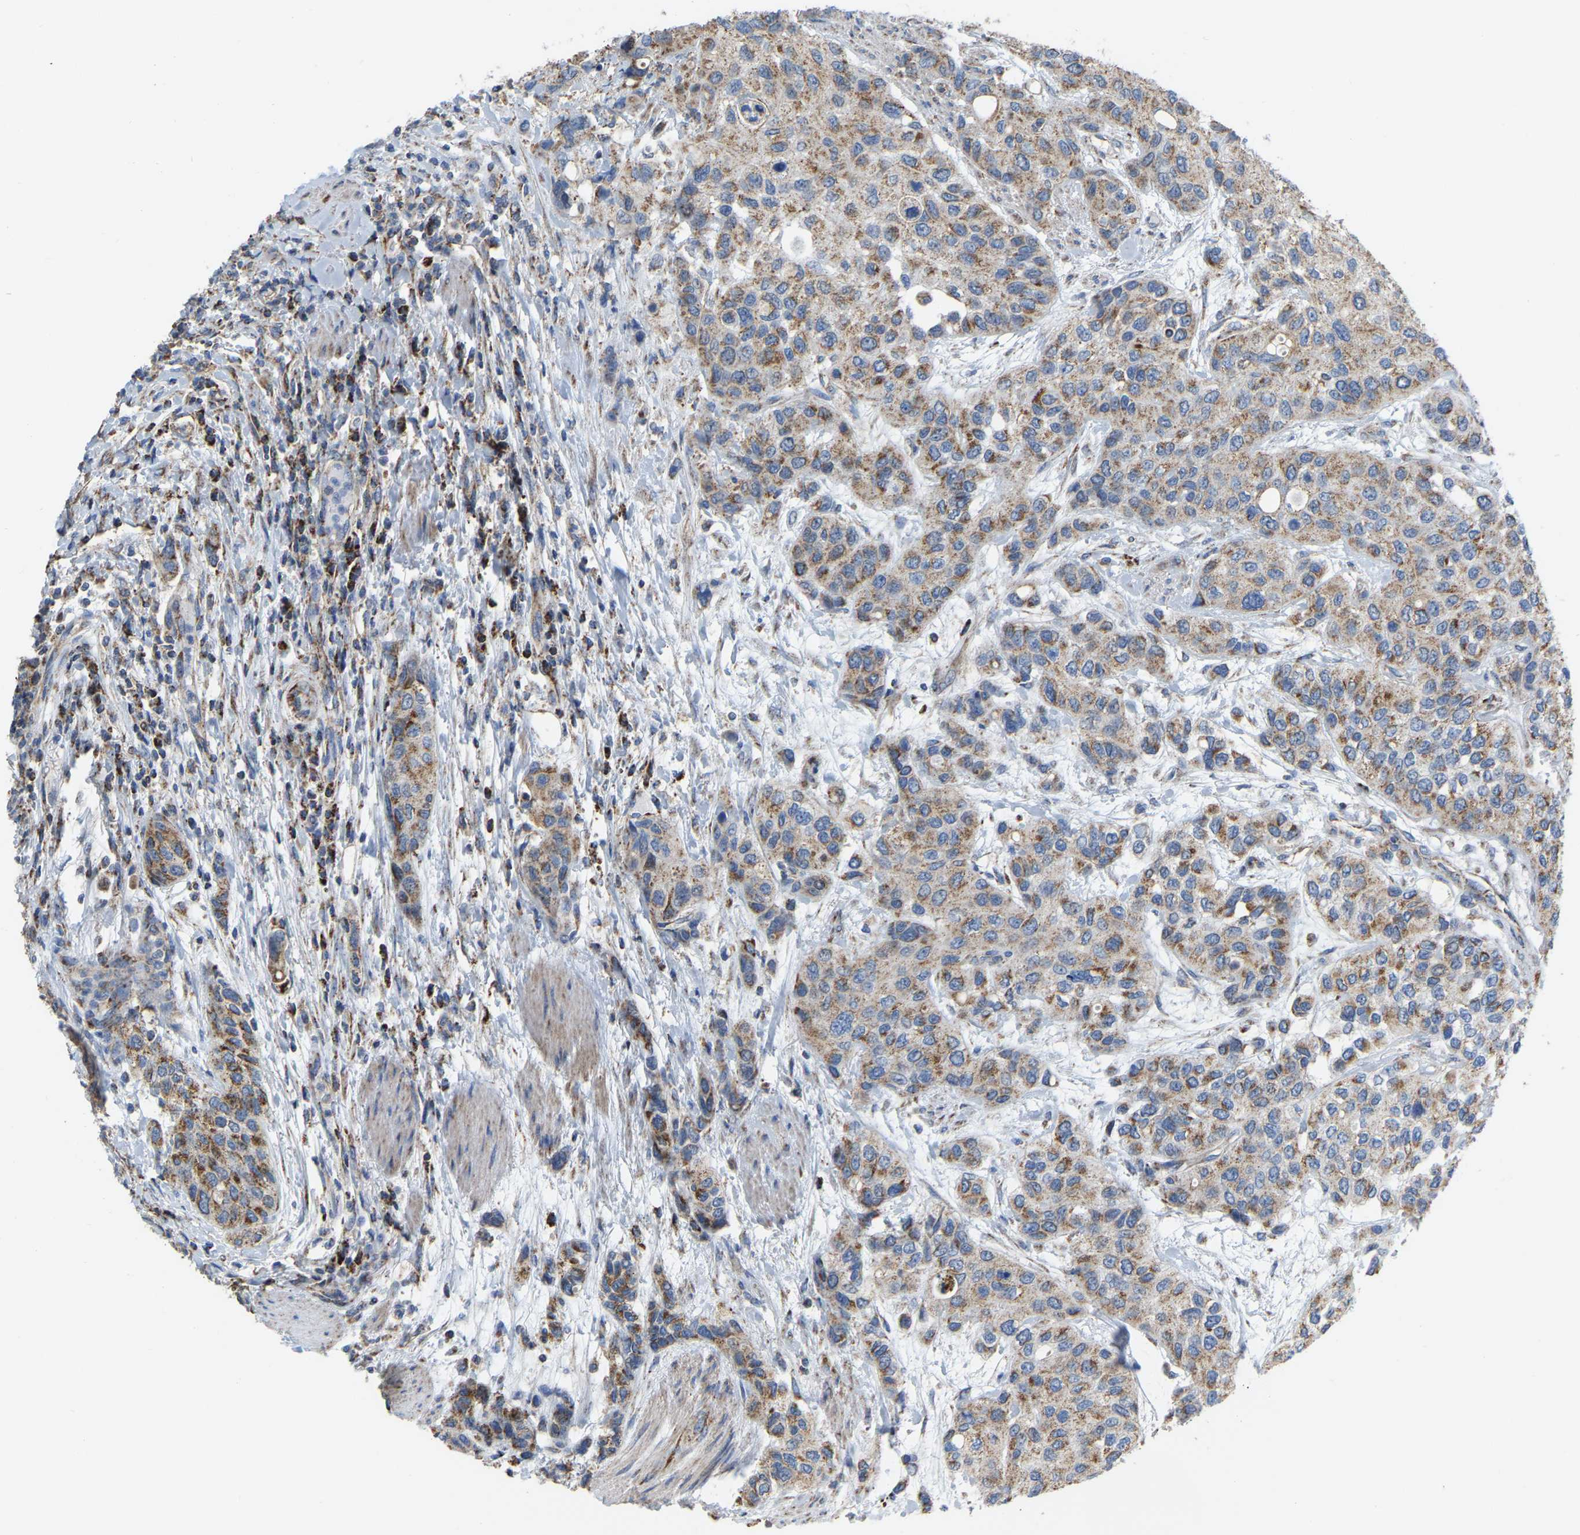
{"staining": {"intensity": "moderate", "quantity": "25%-75%", "location": "cytoplasmic/membranous"}, "tissue": "urothelial cancer", "cell_type": "Tumor cells", "image_type": "cancer", "snomed": [{"axis": "morphology", "description": "Urothelial carcinoma, High grade"}, {"axis": "topography", "description": "Urinary bladder"}], "caption": "Immunohistochemical staining of urothelial carcinoma (high-grade) displays medium levels of moderate cytoplasmic/membranous expression in about 25%-75% of tumor cells.", "gene": "CBLB", "patient": {"sex": "female", "age": 56}}